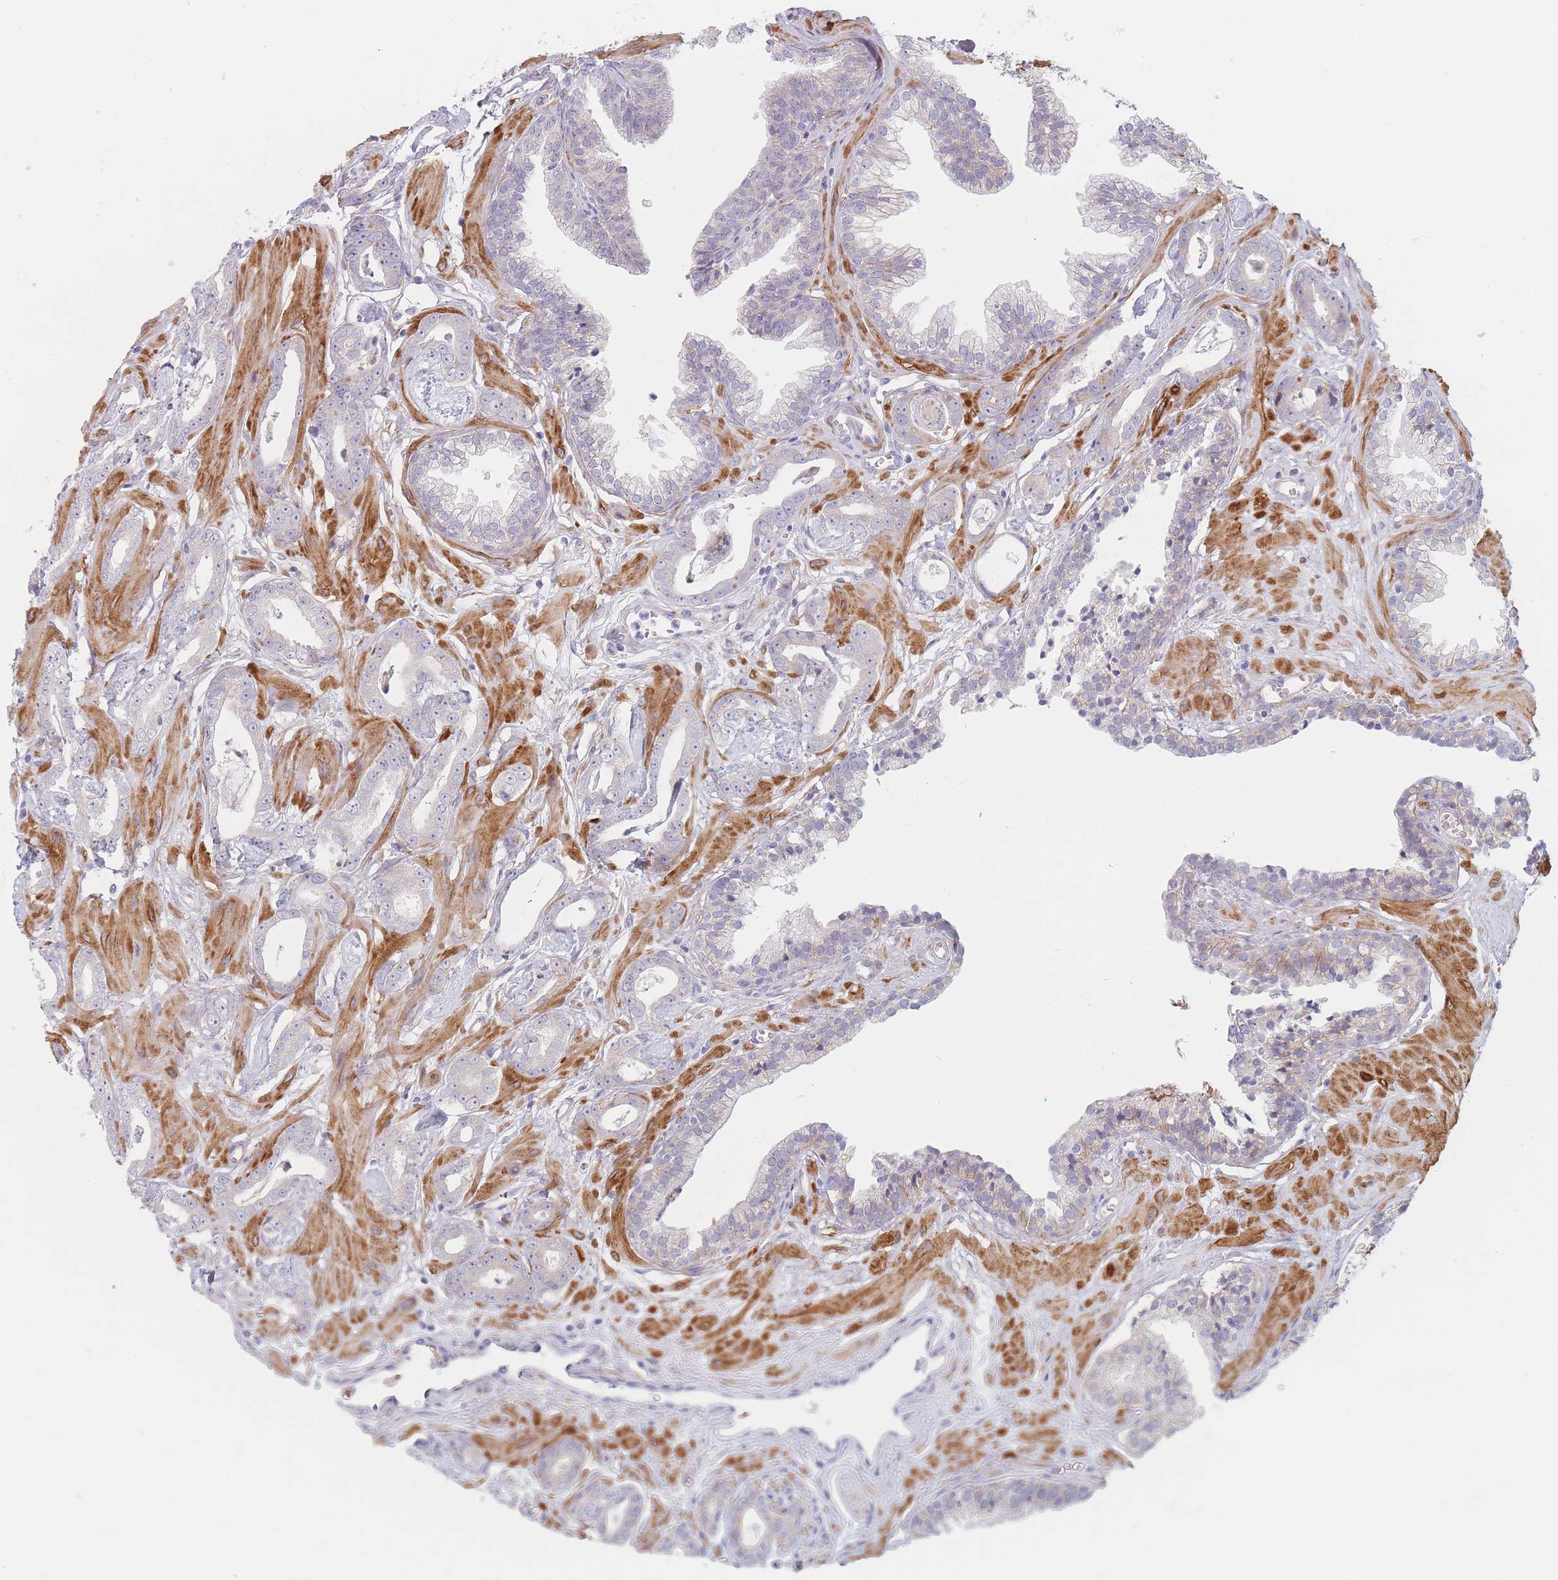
{"staining": {"intensity": "negative", "quantity": "none", "location": "none"}, "tissue": "prostate cancer", "cell_type": "Tumor cells", "image_type": "cancer", "snomed": [{"axis": "morphology", "description": "Adenocarcinoma, Low grade"}, {"axis": "topography", "description": "Prostate"}], "caption": "Immunohistochemistry (IHC) micrograph of adenocarcinoma (low-grade) (prostate) stained for a protein (brown), which demonstrates no positivity in tumor cells.", "gene": "ERBIN", "patient": {"sex": "male", "age": 60}}